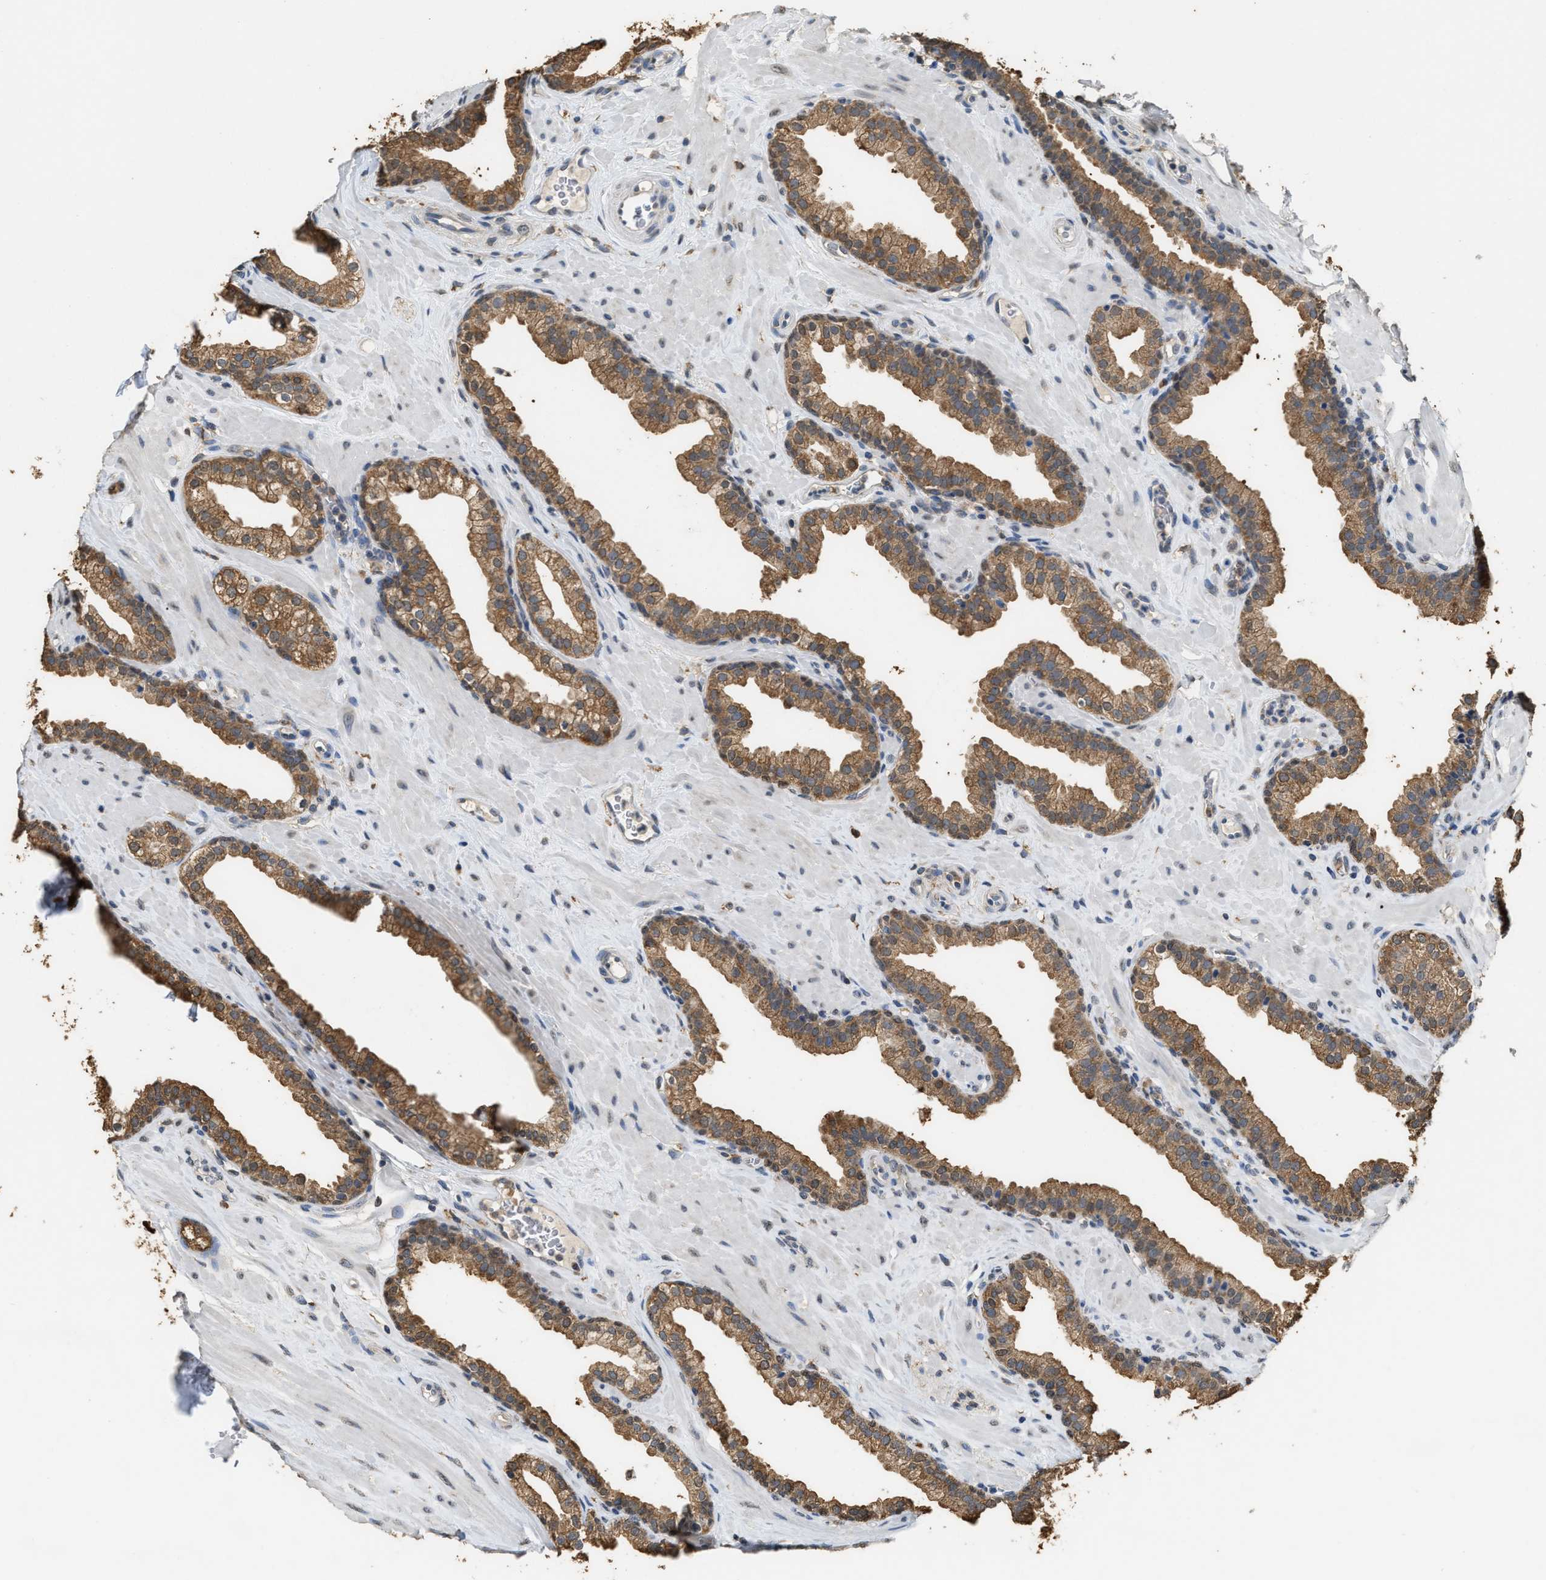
{"staining": {"intensity": "moderate", "quantity": ">75%", "location": "cytoplasmic/membranous"}, "tissue": "prostate", "cell_type": "Glandular cells", "image_type": "normal", "snomed": [{"axis": "morphology", "description": "Normal tissue, NOS"}, {"axis": "morphology", "description": "Urothelial carcinoma, Low grade"}, {"axis": "topography", "description": "Urinary bladder"}, {"axis": "topography", "description": "Prostate"}], "caption": "Immunohistochemical staining of benign prostate exhibits medium levels of moderate cytoplasmic/membranous expression in about >75% of glandular cells. The protein of interest is shown in brown color, while the nuclei are stained blue.", "gene": "GCN1", "patient": {"sex": "male", "age": 60}}